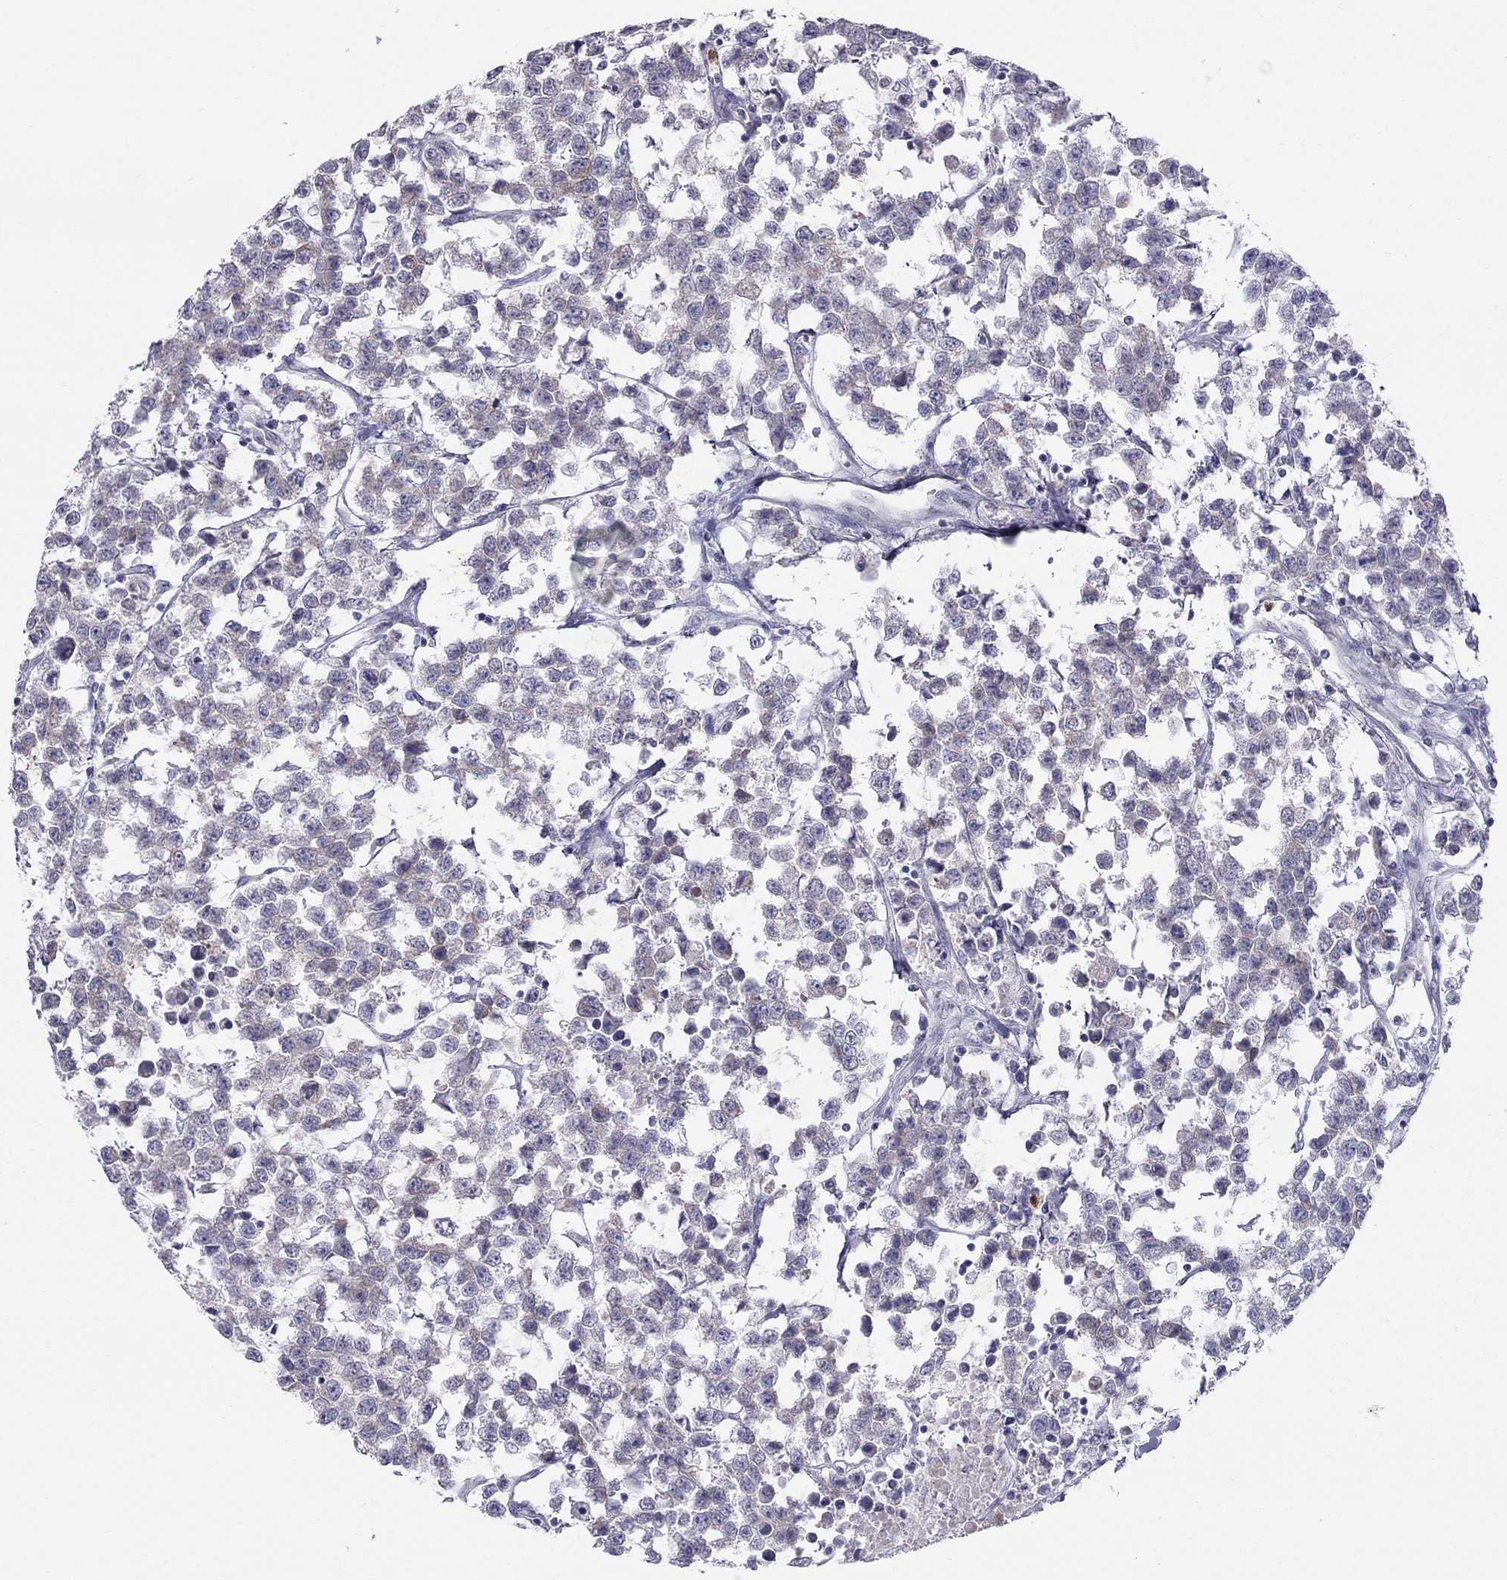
{"staining": {"intensity": "negative", "quantity": "none", "location": "none"}, "tissue": "testis cancer", "cell_type": "Tumor cells", "image_type": "cancer", "snomed": [{"axis": "morphology", "description": "Seminoma, NOS"}, {"axis": "topography", "description": "Testis"}], "caption": "Immunohistochemical staining of human seminoma (testis) reveals no significant positivity in tumor cells. (Stains: DAB (3,3'-diaminobenzidine) IHC with hematoxylin counter stain, Microscopy: brightfield microscopy at high magnification).", "gene": "SPINT4", "patient": {"sex": "male", "age": 59}}